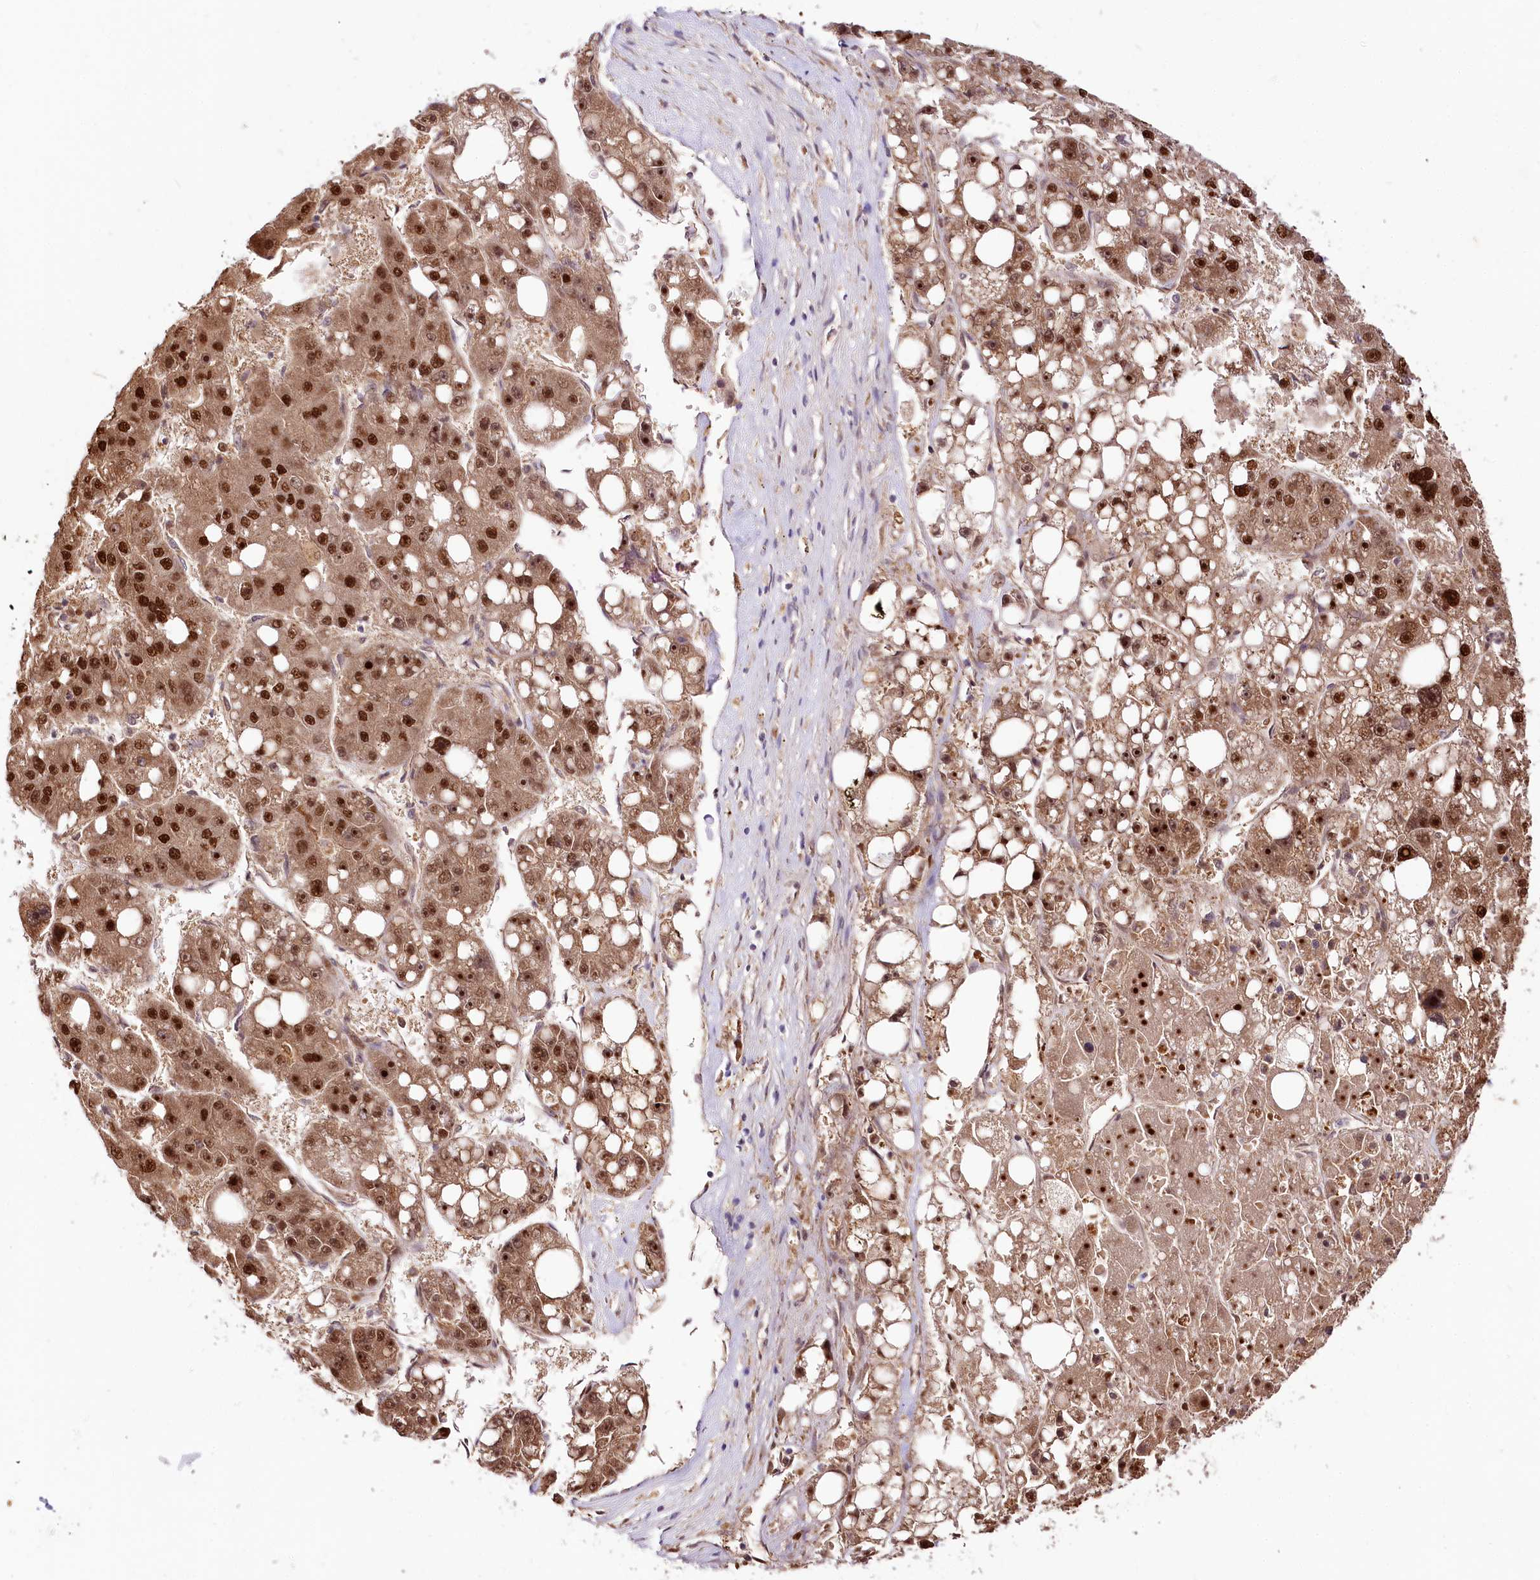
{"staining": {"intensity": "strong", "quantity": ">75%", "location": "nuclear"}, "tissue": "liver cancer", "cell_type": "Tumor cells", "image_type": "cancer", "snomed": [{"axis": "morphology", "description": "Carcinoma, Hepatocellular, NOS"}, {"axis": "topography", "description": "Liver"}], "caption": "Human liver cancer stained with a protein marker reveals strong staining in tumor cells.", "gene": "GNL3L", "patient": {"sex": "female", "age": 61}}